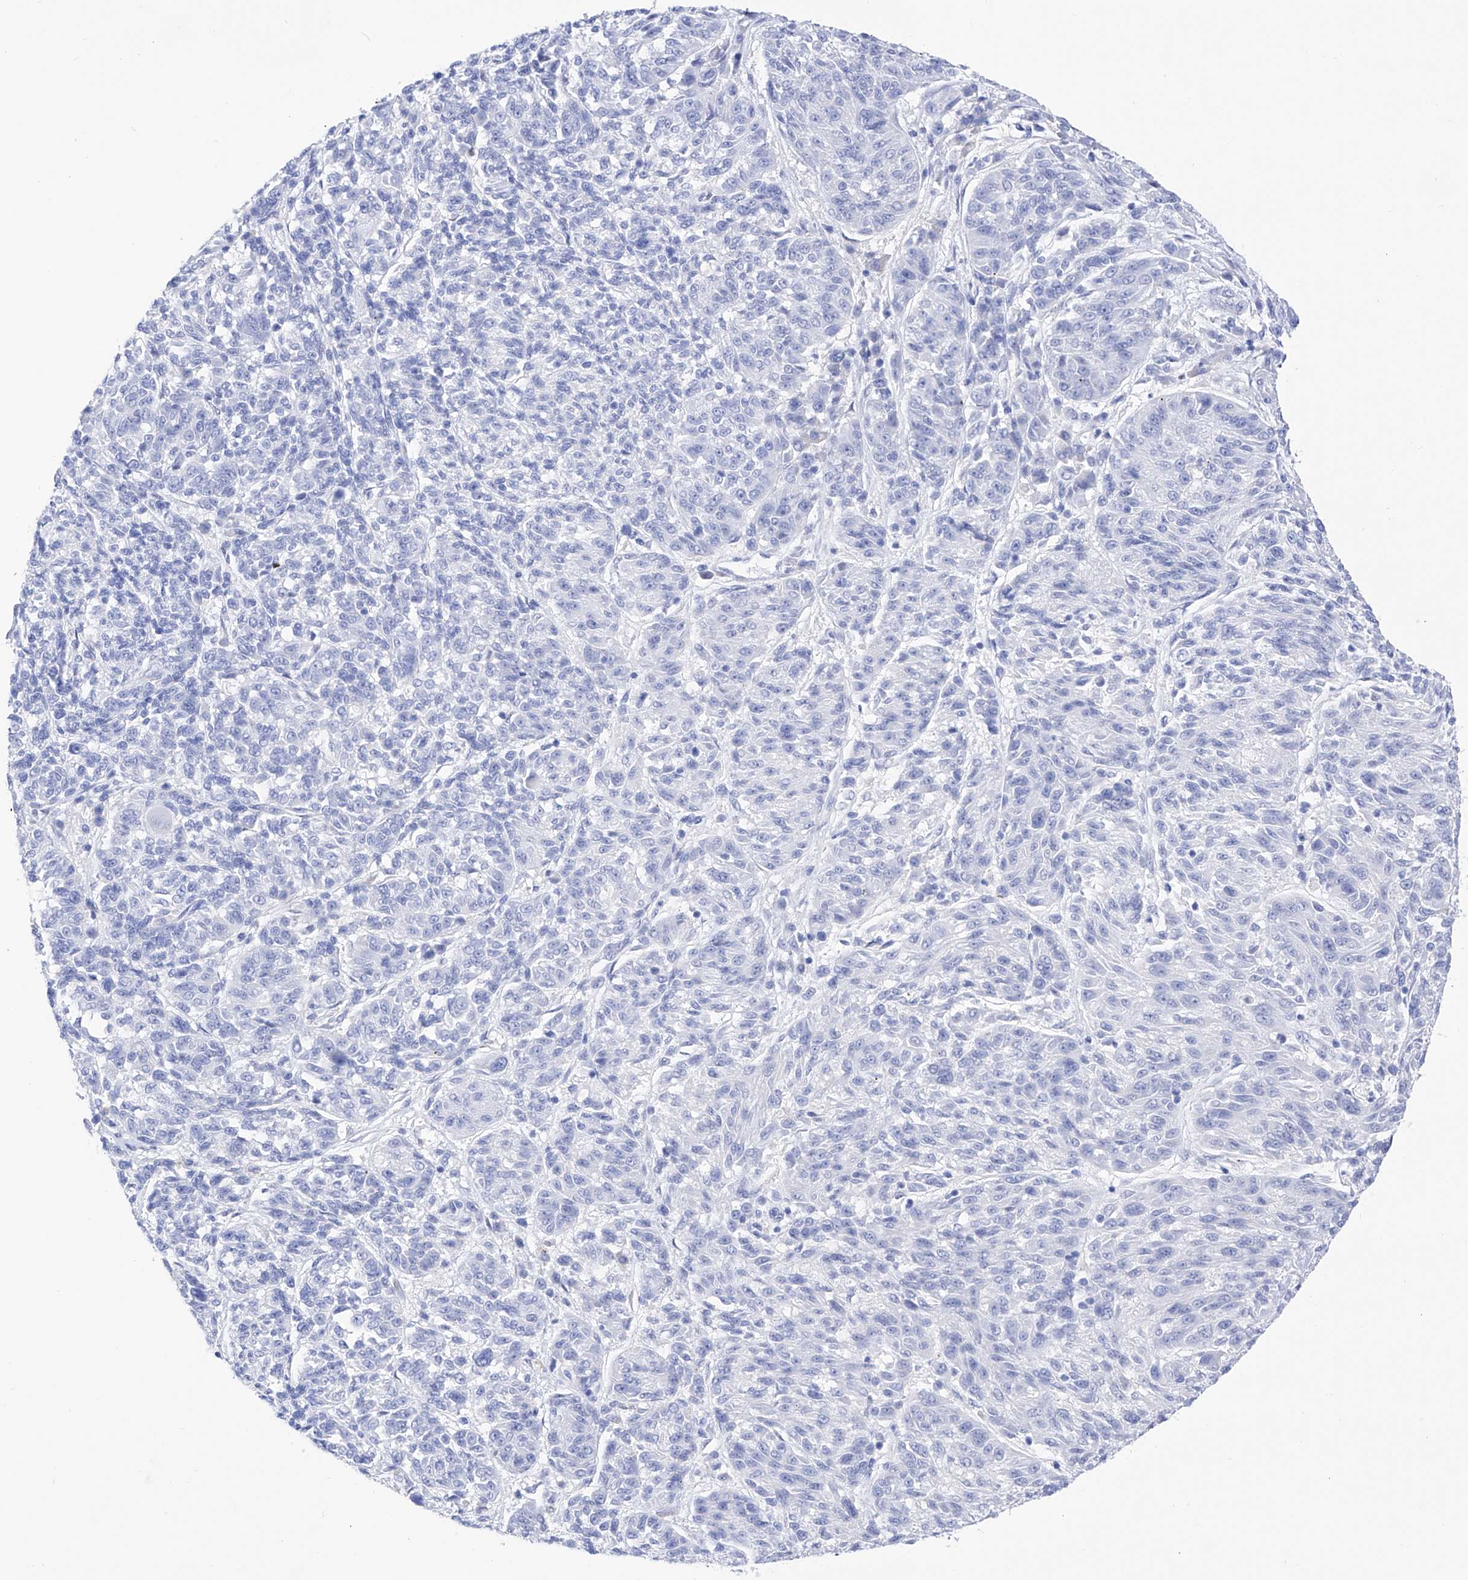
{"staining": {"intensity": "negative", "quantity": "none", "location": "none"}, "tissue": "melanoma", "cell_type": "Tumor cells", "image_type": "cancer", "snomed": [{"axis": "morphology", "description": "Malignant melanoma, NOS"}, {"axis": "topography", "description": "Skin"}], "caption": "This is an immunohistochemistry (IHC) photomicrograph of melanoma. There is no staining in tumor cells.", "gene": "TRPC7", "patient": {"sex": "male", "age": 53}}